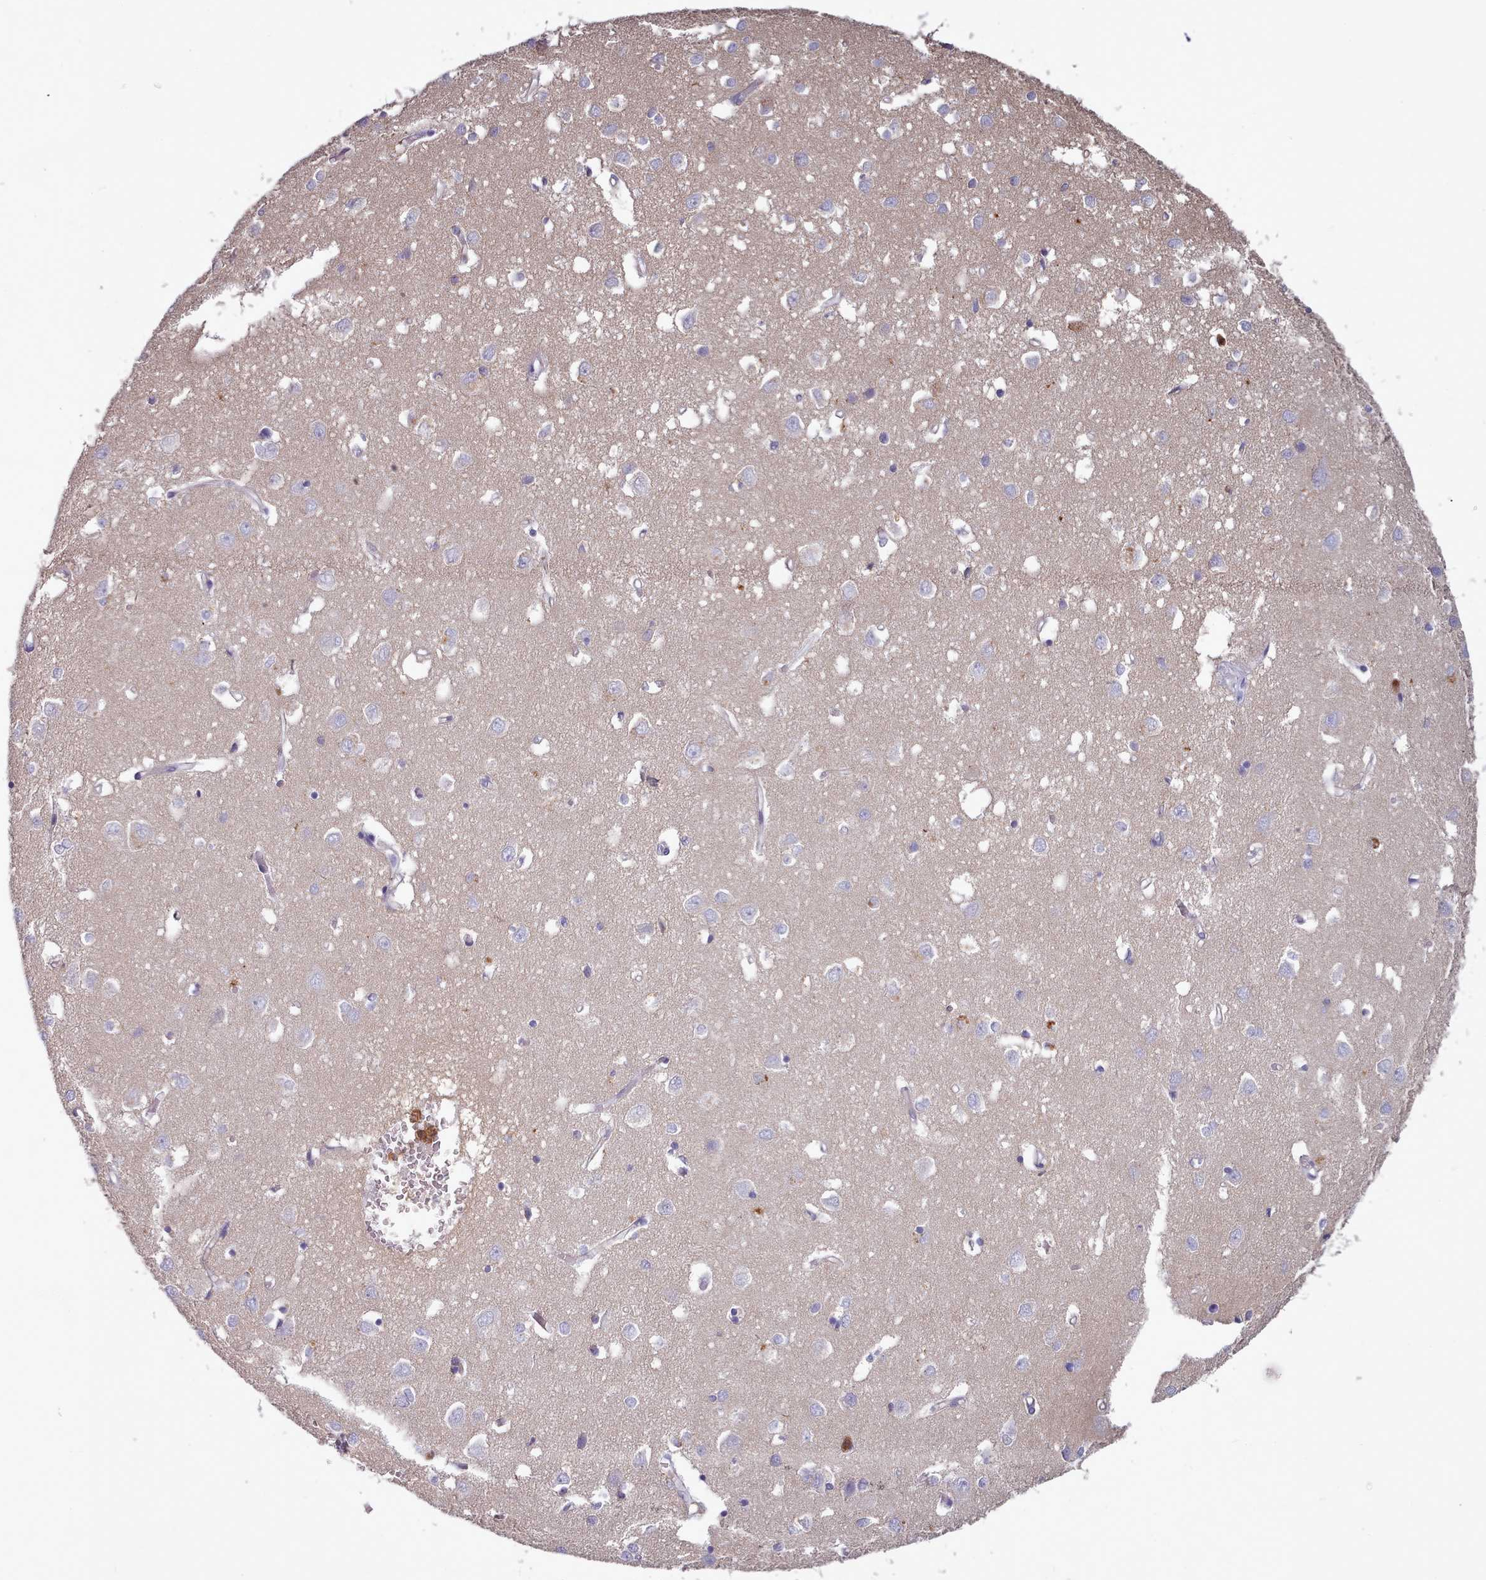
{"staining": {"intensity": "negative", "quantity": "none", "location": "none"}, "tissue": "cerebral cortex", "cell_type": "Endothelial cells", "image_type": "normal", "snomed": [{"axis": "morphology", "description": "Normal tissue, NOS"}, {"axis": "topography", "description": "Cerebral cortex"}], "caption": "Benign cerebral cortex was stained to show a protein in brown. There is no significant staining in endothelial cells. Nuclei are stained in blue.", "gene": "RAC1", "patient": {"sex": "female", "age": 64}}